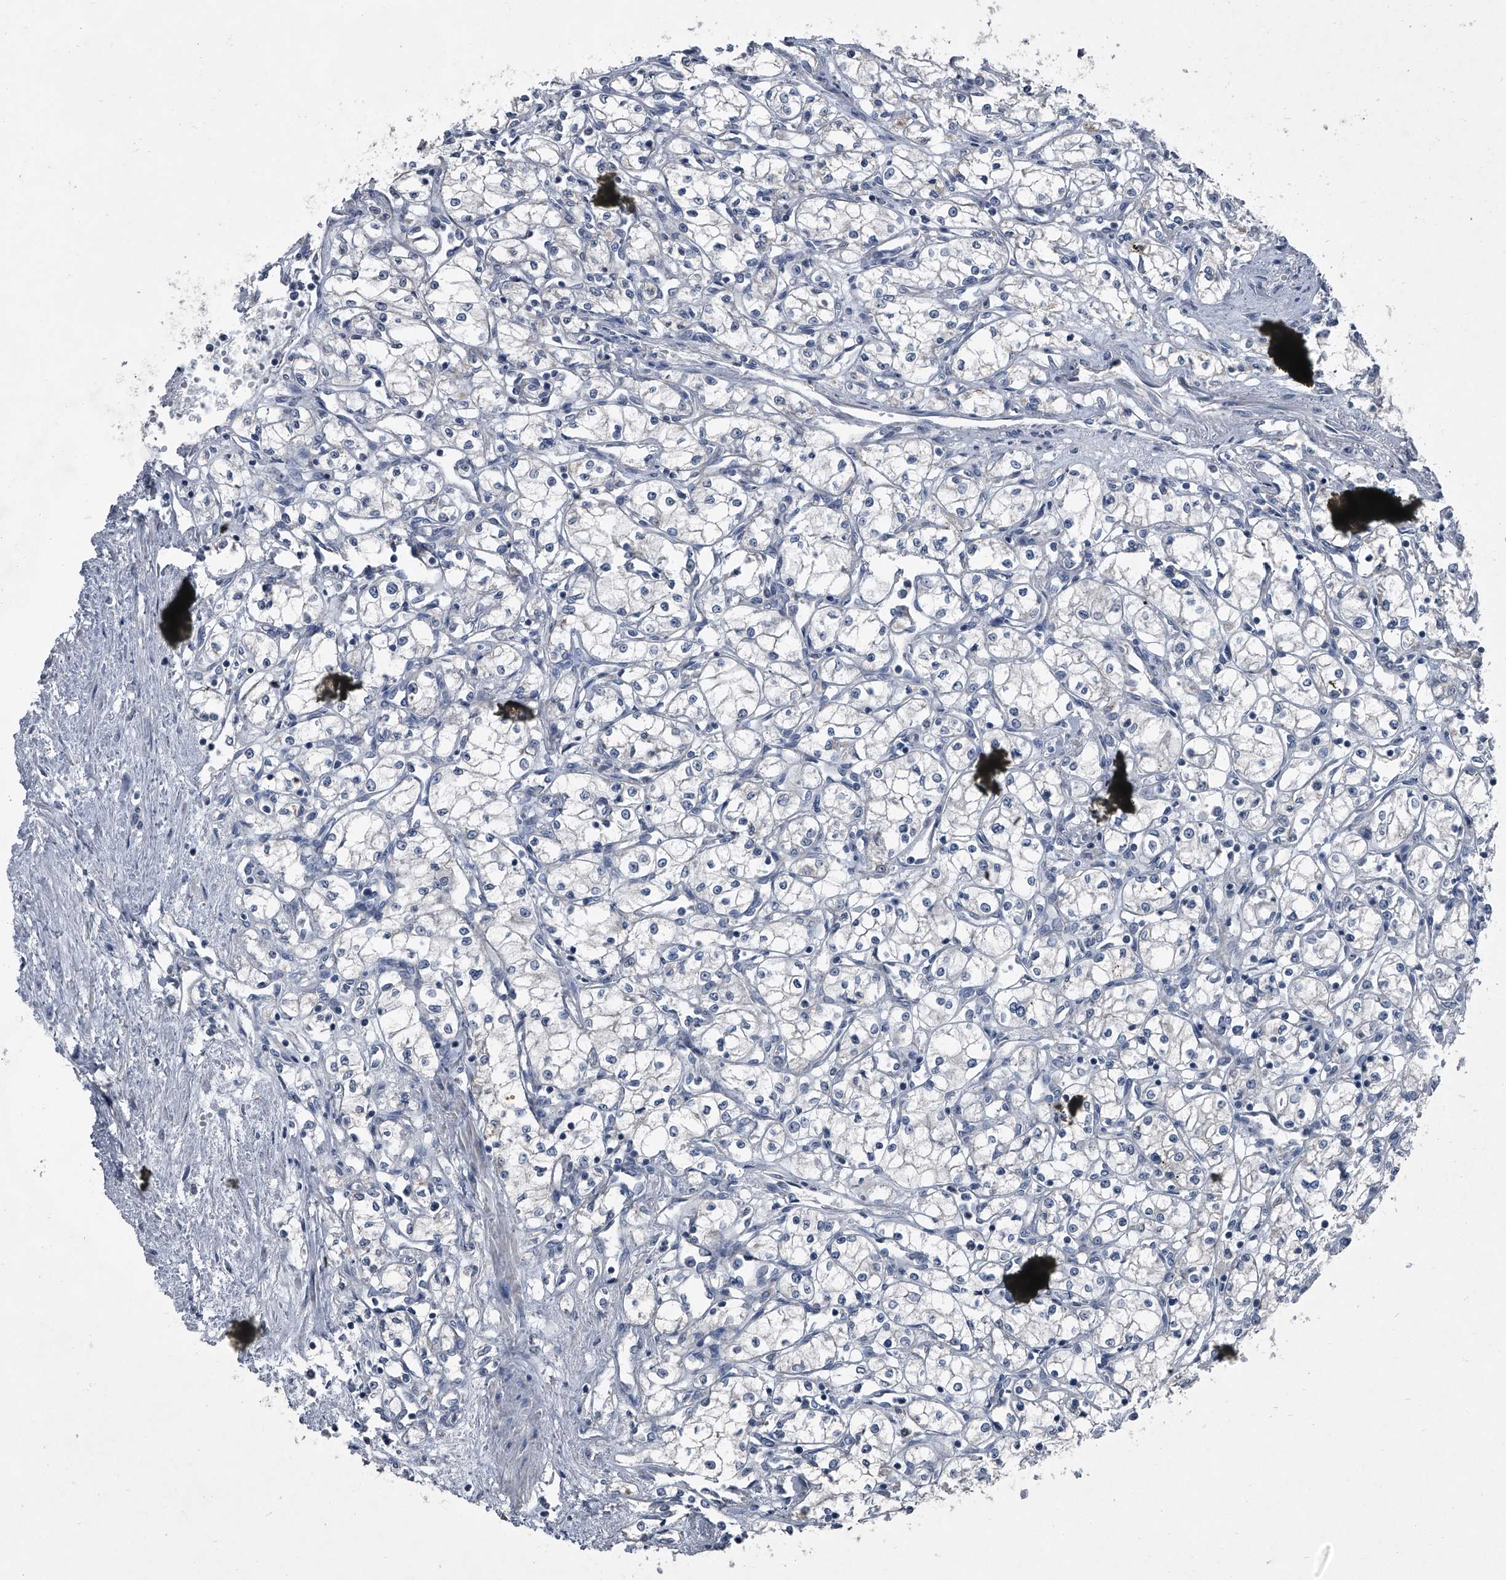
{"staining": {"intensity": "negative", "quantity": "none", "location": "none"}, "tissue": "renal cancer", "cell_type": "Tumor cells", "image_type": "cancer", "snomed": [{"axis": "morphology", "description": "Adenocarcinoma, NOS"}, {"axis": "topography", "description": "Kidney"}], "caption": "Immunohistochemistry histopathology image of neoplastic tissue: human adenocarcinoma (renal) stained with DAB demonstrates no significant protein positivity in tumor cells. (IHC, brightfield microscopy, high magnification).", "gene": "HEPHL1", "patient": {"sex": "male", "age": 59}}